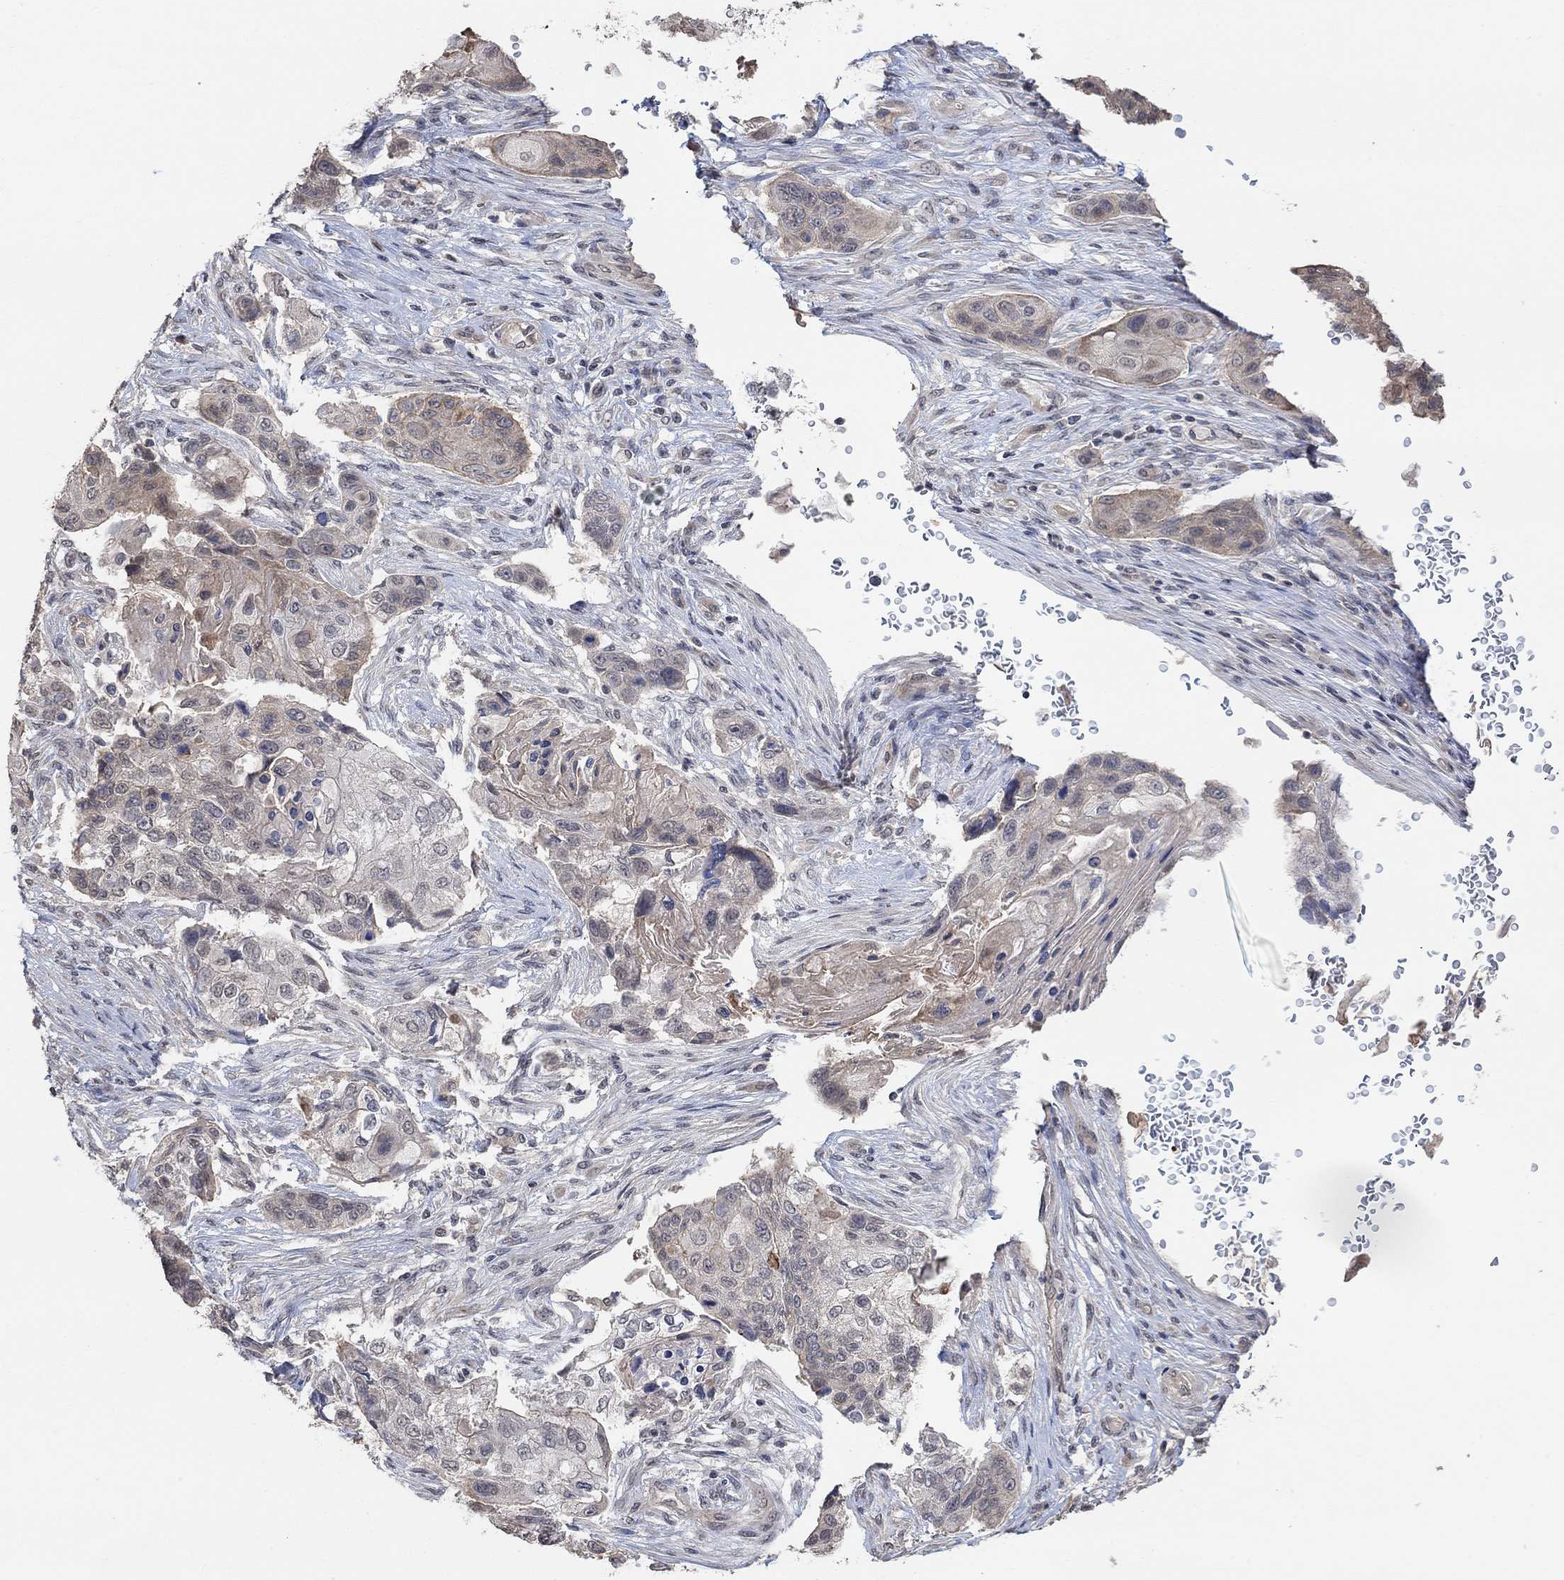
{"staining": {"intensity": "weak", "quantity": "<25%", "location": "cytoplasmic/membranous"}, "tissue": "lung cancer", "cell_type": "Tumor cells", "image_type": "cancer", "snomed": [{"axis": "morphology", "description": "Normal tissue, NOS"}, {"axis": "morphology", "description": "Squamous cell carcinoma, NOS"}, {"axis": "topography", "description": "Bronchus"}, {"axis": "topography", "description": "Lung"}], "caption": "High magnification brightfield microscopy of lung cancer (squamous cell carcinoma) stained with DAB (brown) and counterstained with hematoxylin (blue): tumor cells show no significant positivity.", "gene": "UNC5B", "patient": {"sex": "male", "age": 69}}